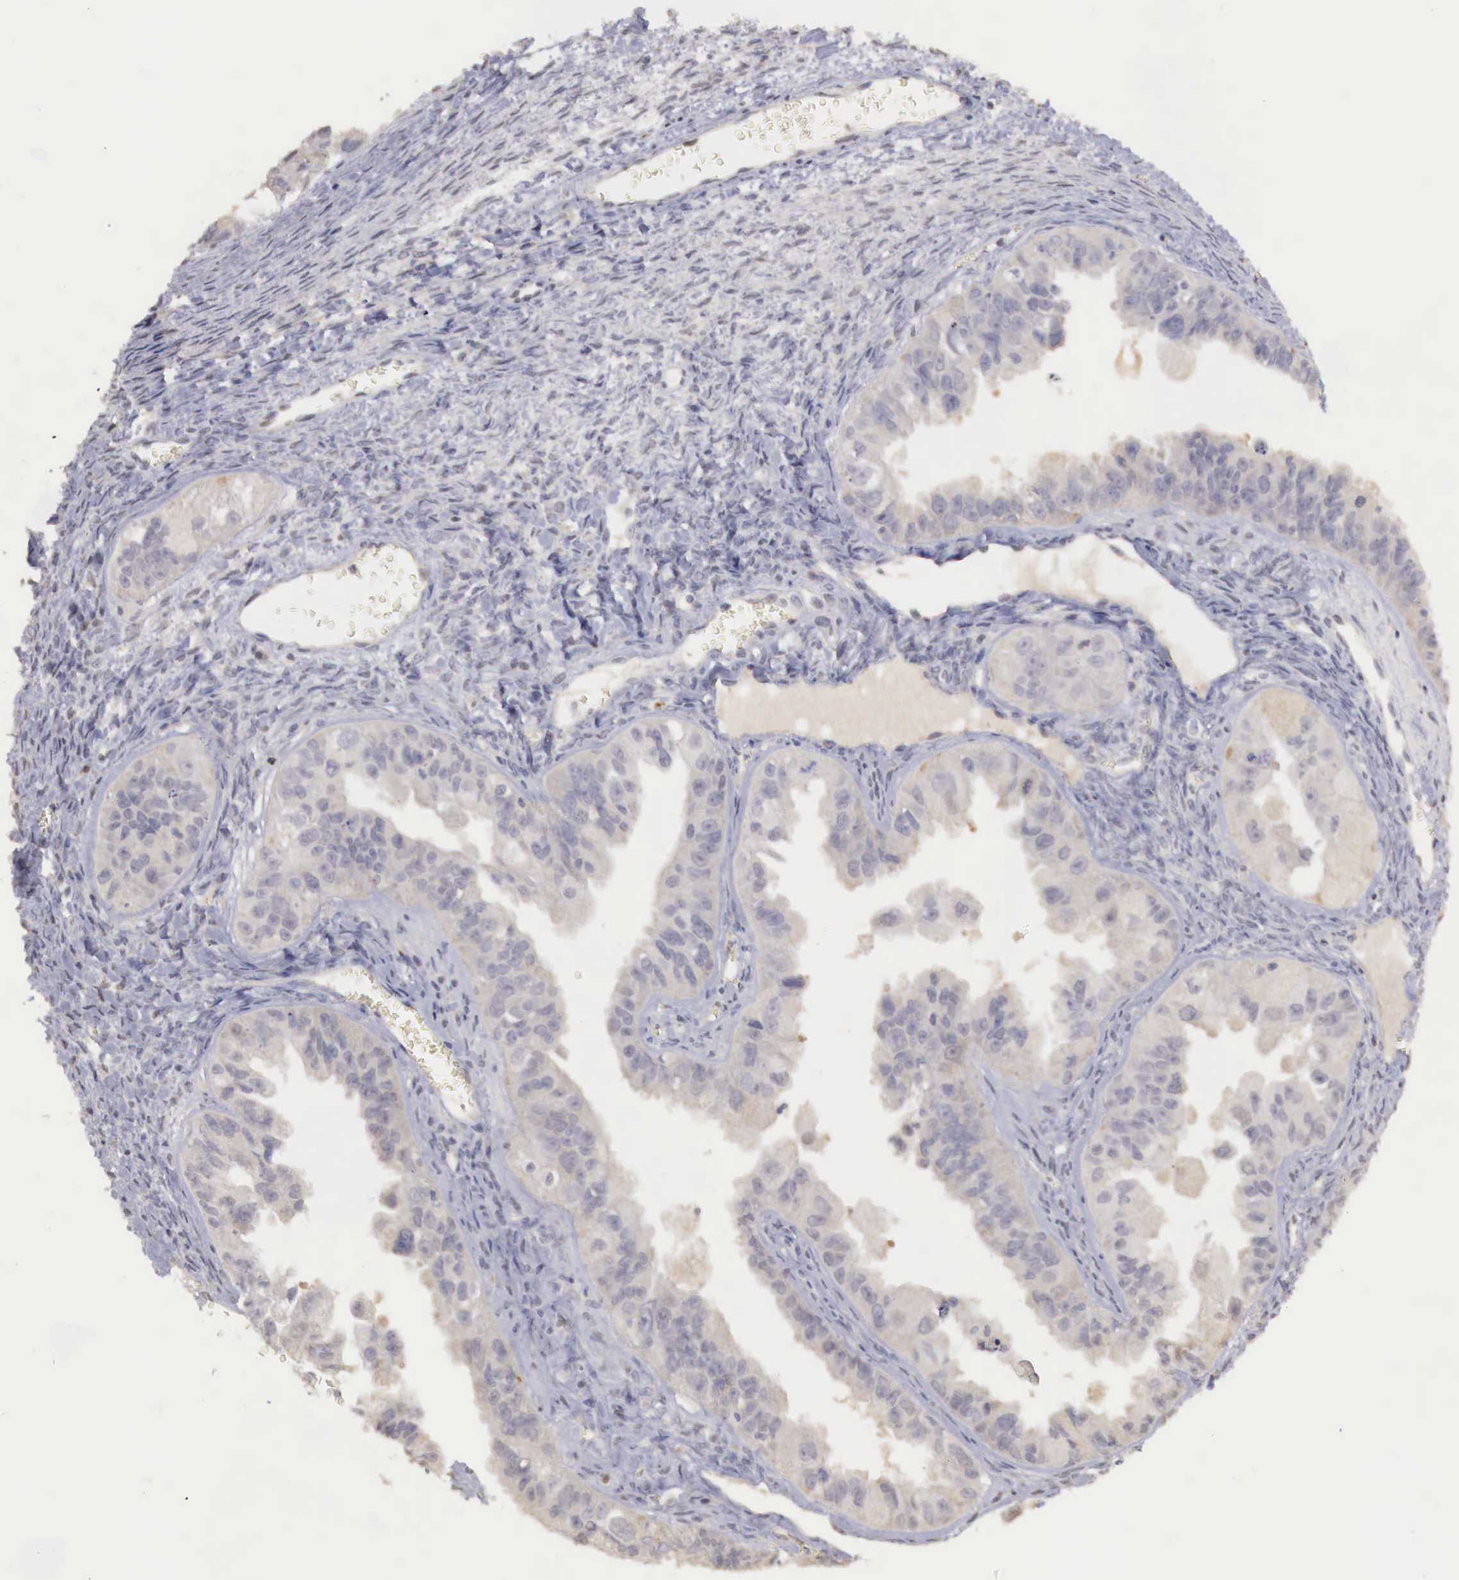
{"staining": {"intensity": "weak", "quantity": ">75%", "location": "cytoplasmic/membranous"}, "tissue": "ovarian cancer", "cell_type": "Tumor cells", "image_type": "cancer", "snomed": [{"axis": "morphology", "description": "Carcinoma, endometroid"}, {"axis": "topography", "description": "Ovary"}], "caption": "Endometroid carcinoma (ovarian) stained for a protein (brown) demonstrates weak cytoplasmic/membranous positive staining in approximately >75% of tumor cells.", "gene": "TBC1D9", "patient": {"sex": "female", "age": 85}}